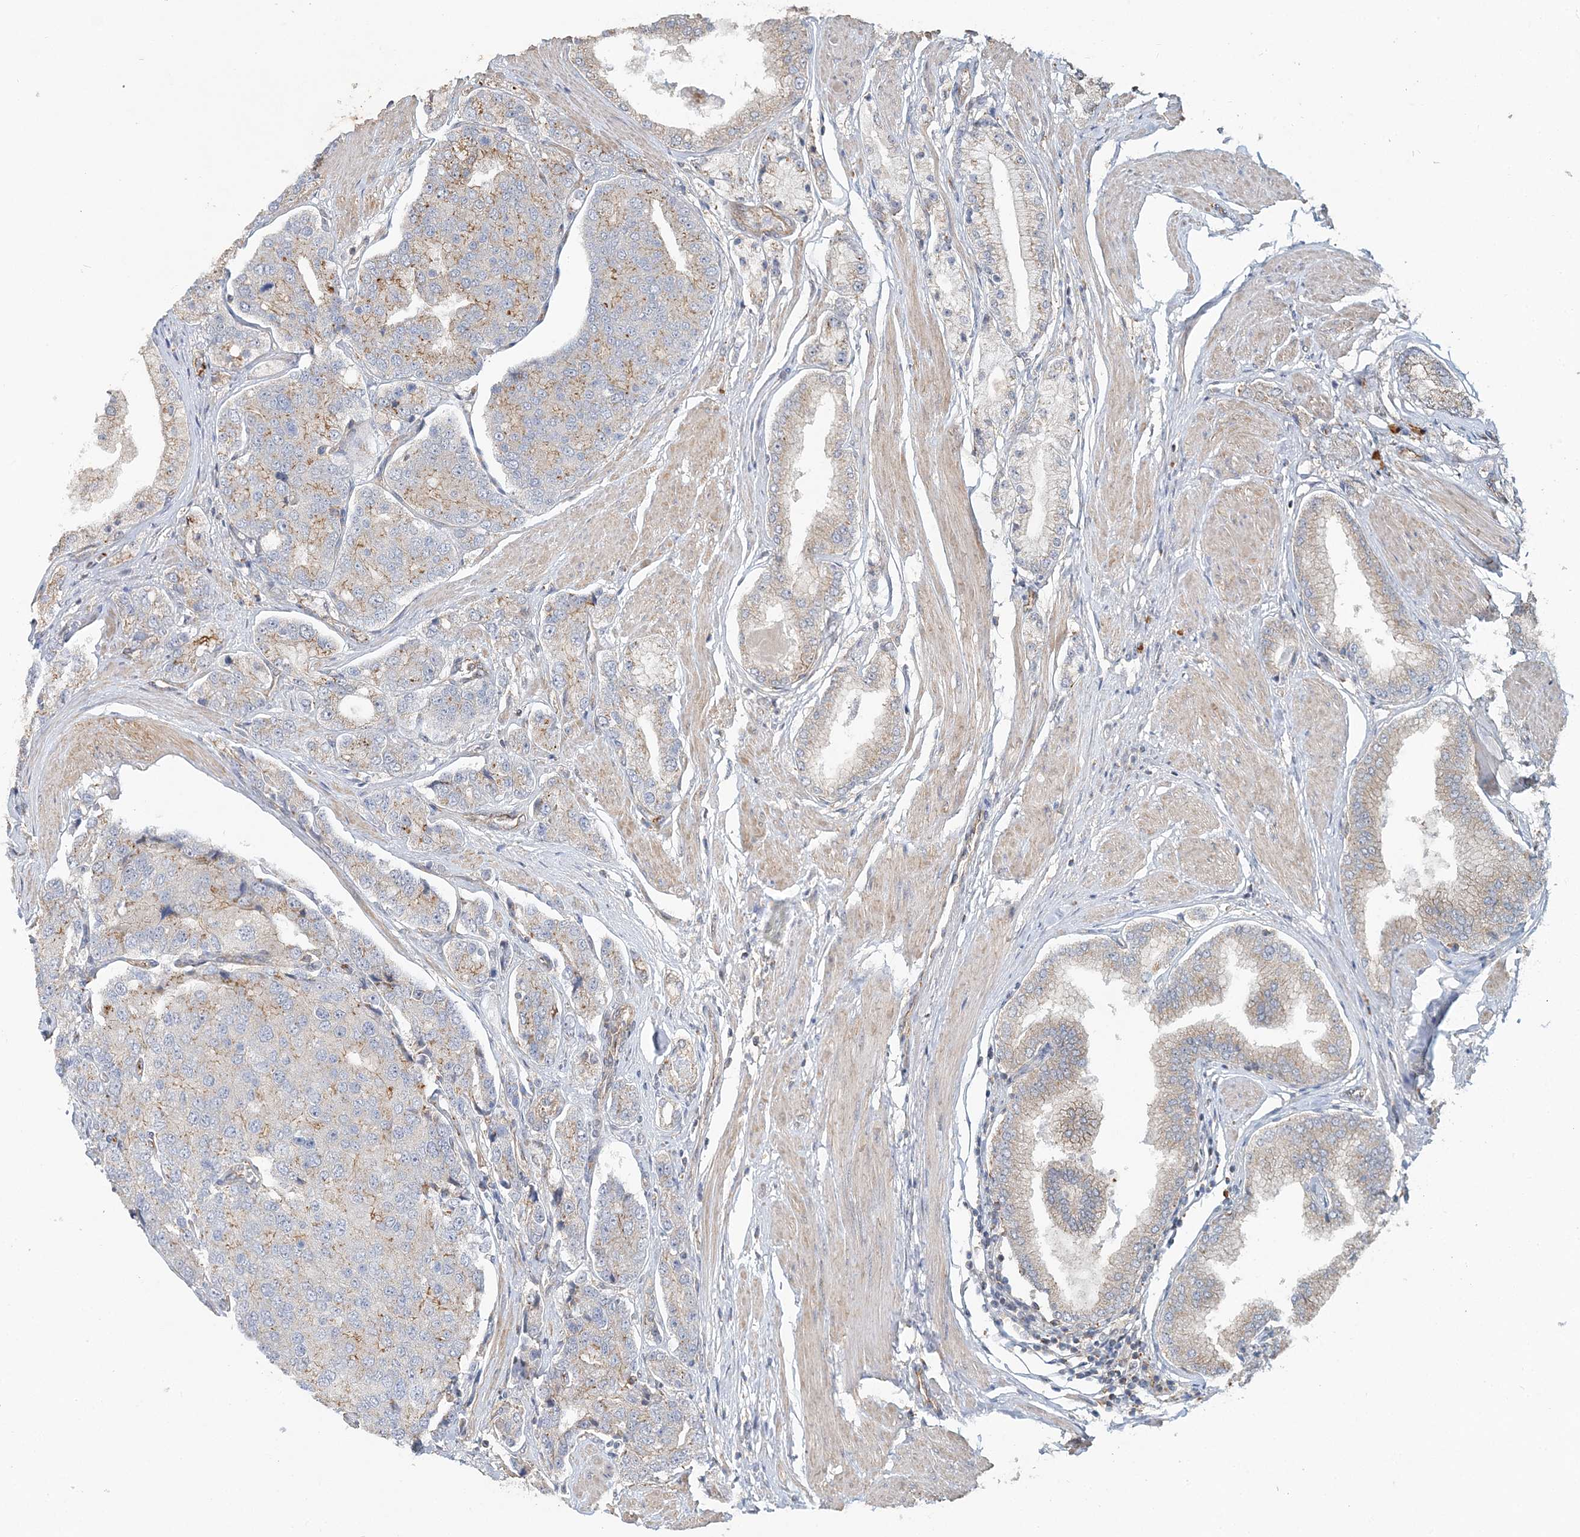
{"staining": {"intensity": "weak", "quantity": "<25%", "location": "cytoplasmic/membranous"}, "tissue": "prostate cancer", "cell_type": "Tumor cells", "image_type": "cancer", "snomed": [{"axis": "morphology", "description": "Adenocarcinoma, High grade"}, {"axis": "topography", "description": "Prostate"}], "caption": "High magnification brightfield microscopy of prostate high-grade adenocarcinoma stained with DAB (3,3'-diaminobenzidine) (brown) and counterstained with hematoxylin (blue): tumor cells show no significant positivity.", "gene": "MAT2B", "patient": {"sex": "male", "age": 50}}